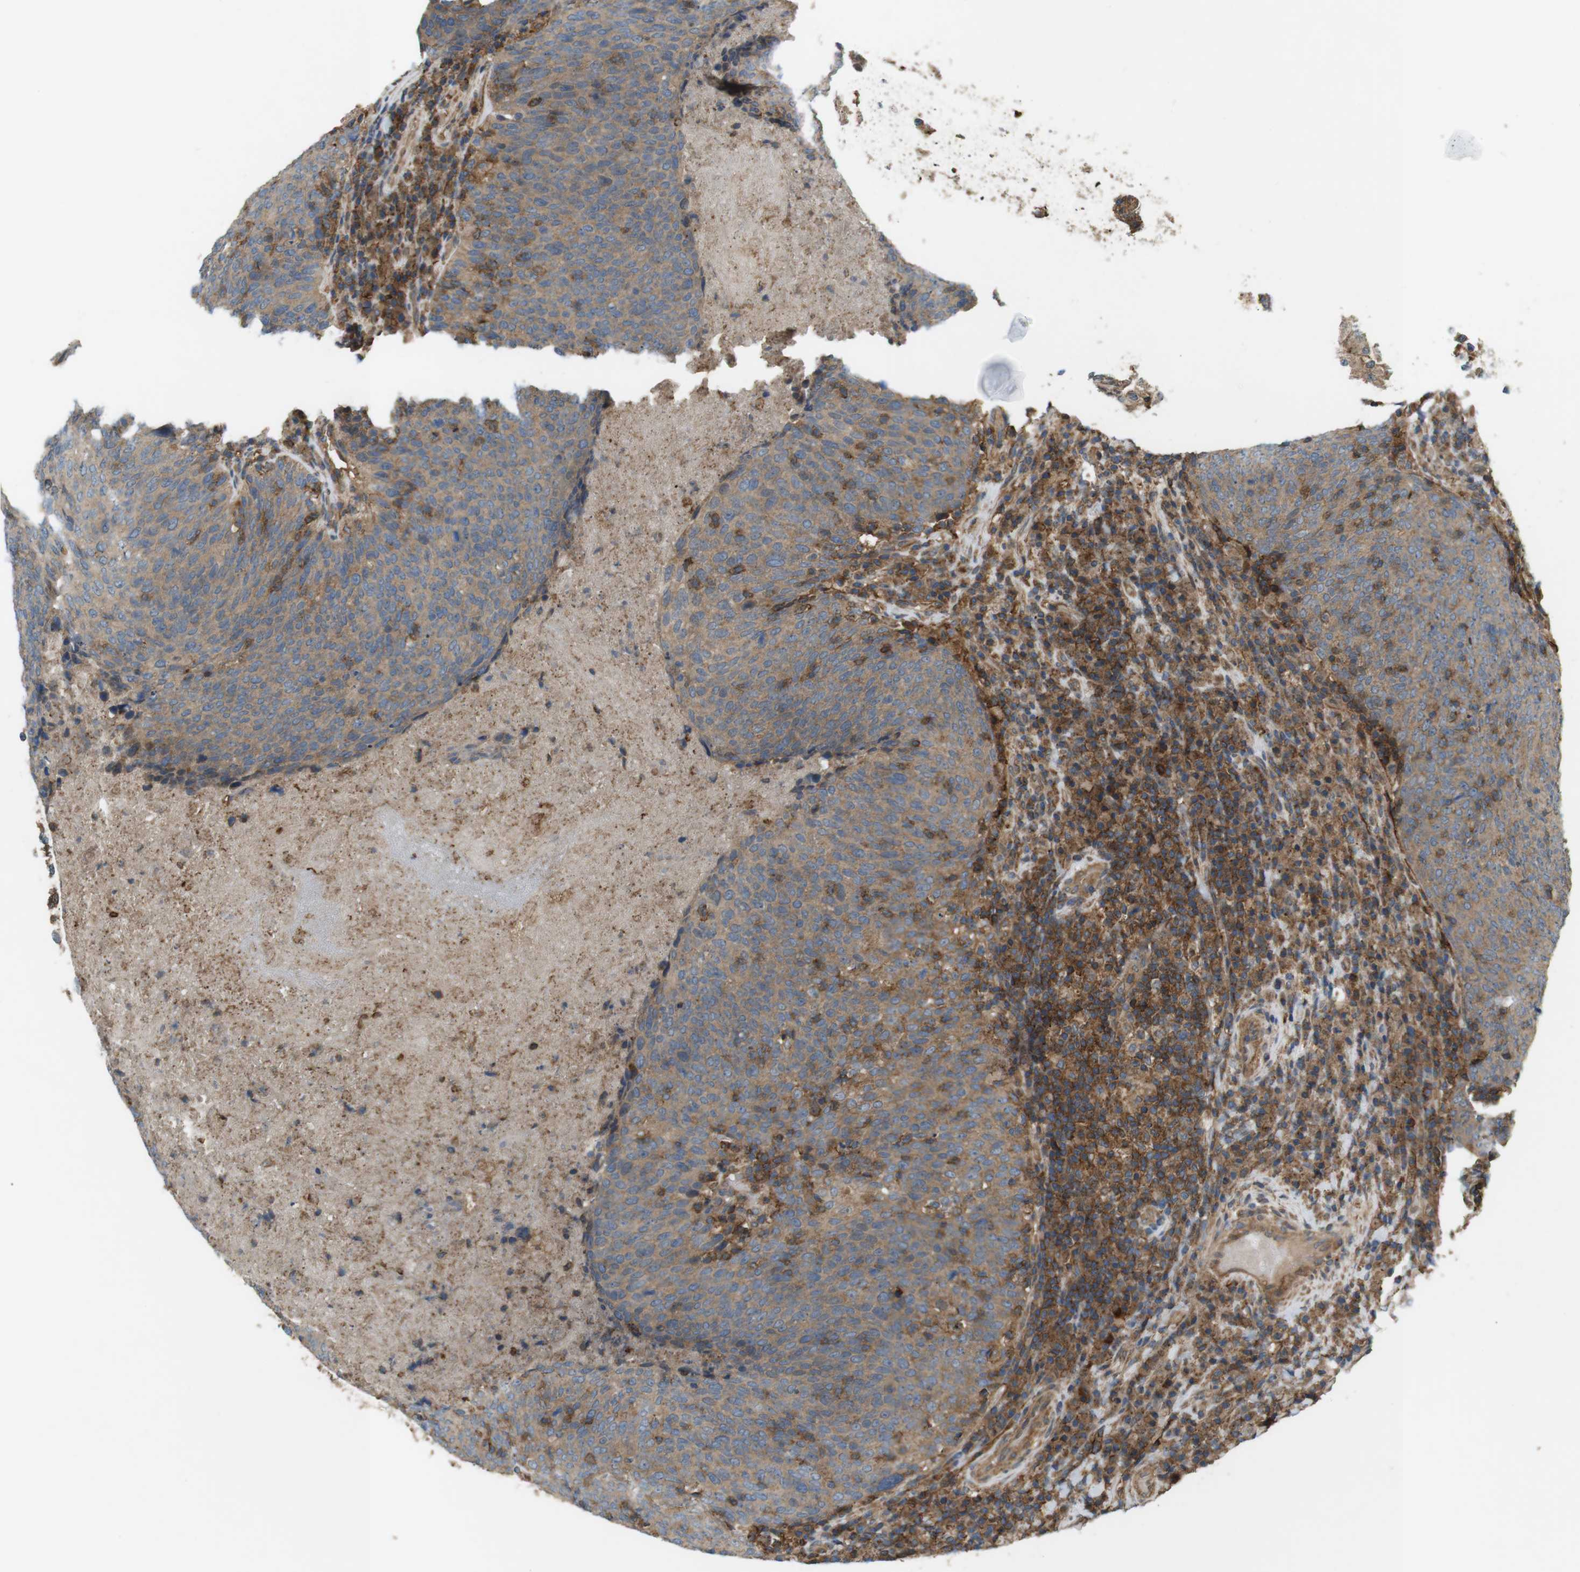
{"staining": {"intensity": "weak", "quantity": ">75%", "location": "cytoplasmic/membranous"}, "tissue": "head and neck cancer", "cell_type": "Tumor cells", "image_type": "cancer", "snomed": [{"axis": "morphology", "description": "Squamous cell carcinoma, NOS"}, {"axis": "morphology", "description": "Squamous cell carcinoma, metastatic, NOS"}, {"axis": "topography", "description": "Lymph node"}, {"axis": "topography", "description": "Head-Neck"}], "caption": "A photomicrograph of human head and neck squamous cell carcinoma stained for a protein reveals weak cytoplasmic/membranous brown staining in tumor cells.", "gene": "DDAH2", "patient": {"sex": "male", "age": 62}}